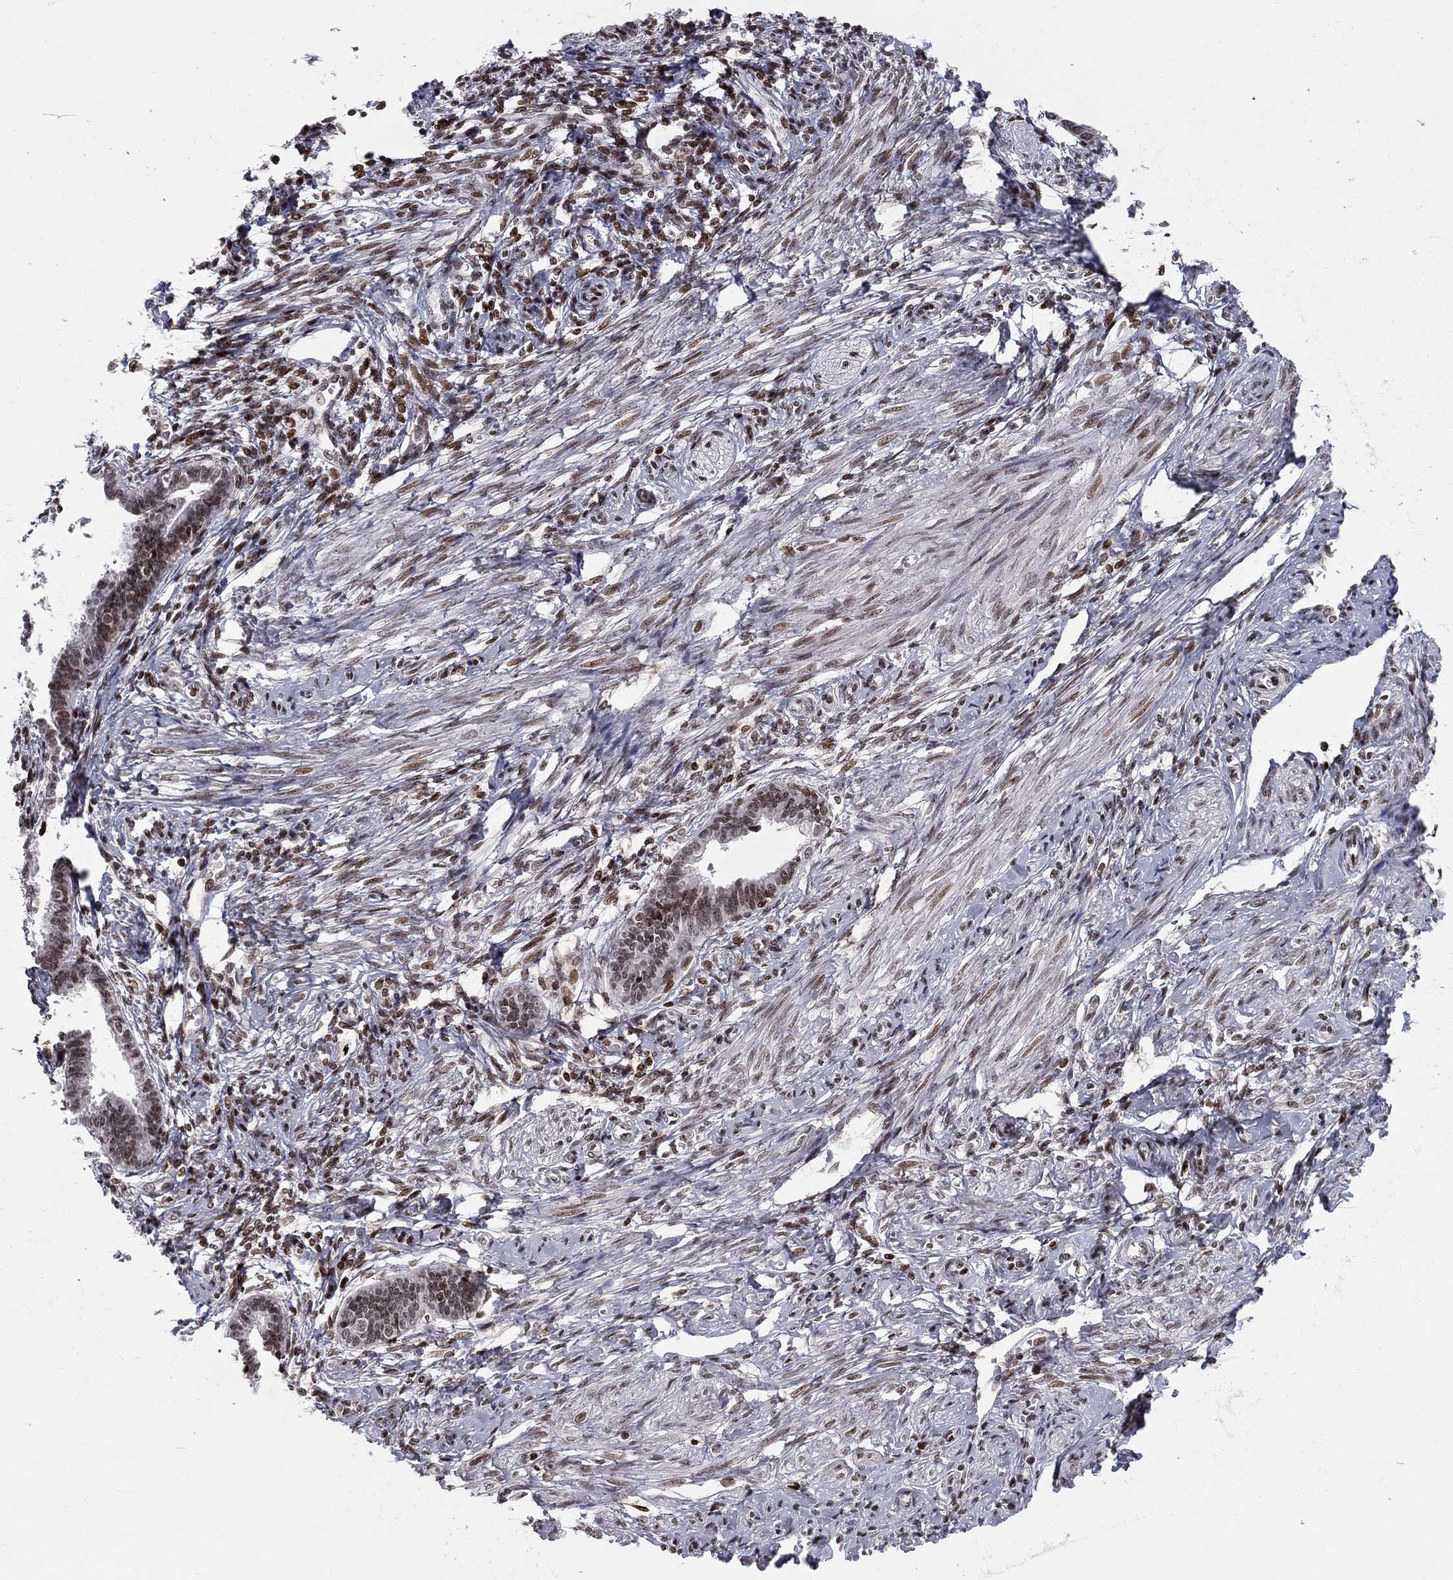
{"staining": {"intensity": "moderate", "quantity": "25%-75%", "location": "nuclear"}, "tissue": "endometrium", "cell_type": "Cells in endometrial stroma", "image_type": "normal", "snomed": [{"axis": "morphology", "description": "Normal tissue, NOS"}, {"axis": "topography", "description": "Cervix"}, {"axis": "topography", "description": "Endometrium"}], "caption": "The image shows immunohistochemical staining of benign endometrium. There is moderate nuclear staining is seen in about 25%-75% of cells in endometrial stroma.", "gene": "RNASEH2C", "patient": {"sex": "female", "age": 37}}